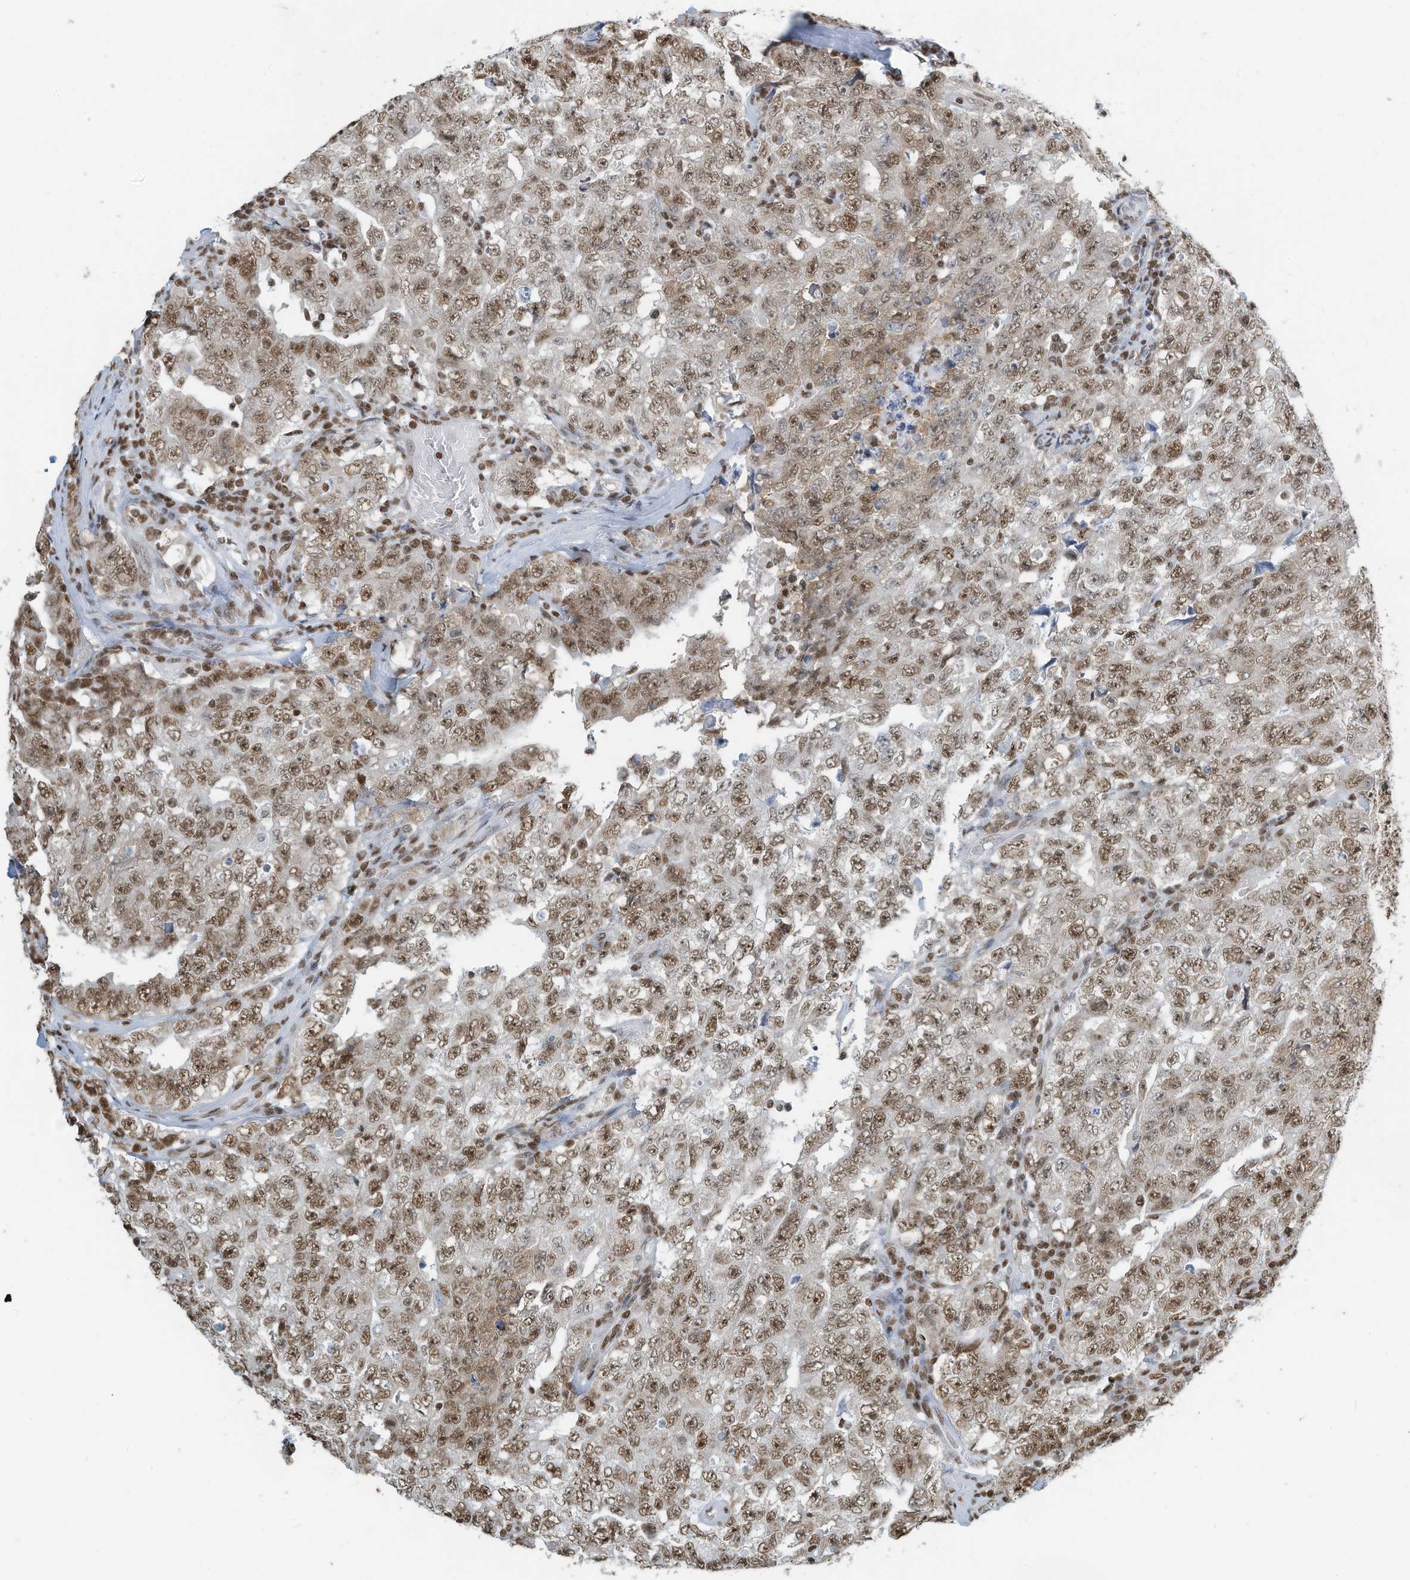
{"staining": {"intensity": "moderate", "quantity": ">75%", "location": "nuclear"}, "tissue": "testis cancer", "cell_type": "Tumor cells", "image_type": "cancer", "snomed": [{"axis": "morphology", "description": "Carcinoma, Embryonal, NOS"}, {"axis": "topography", "description": "Testis"}], "caption": "Immunohistochemistry (IHC) micrograph of neoplastic tissue: human testis embryonal carcinoma stained using immunohistochemistry exhibits medium levels of moderate protein expression localized specifically in the nuclear of tumor cells, appearing as a nuclear brown color.", "gene": "SARNP", "patient": {"sex": "male", "age": 26}}